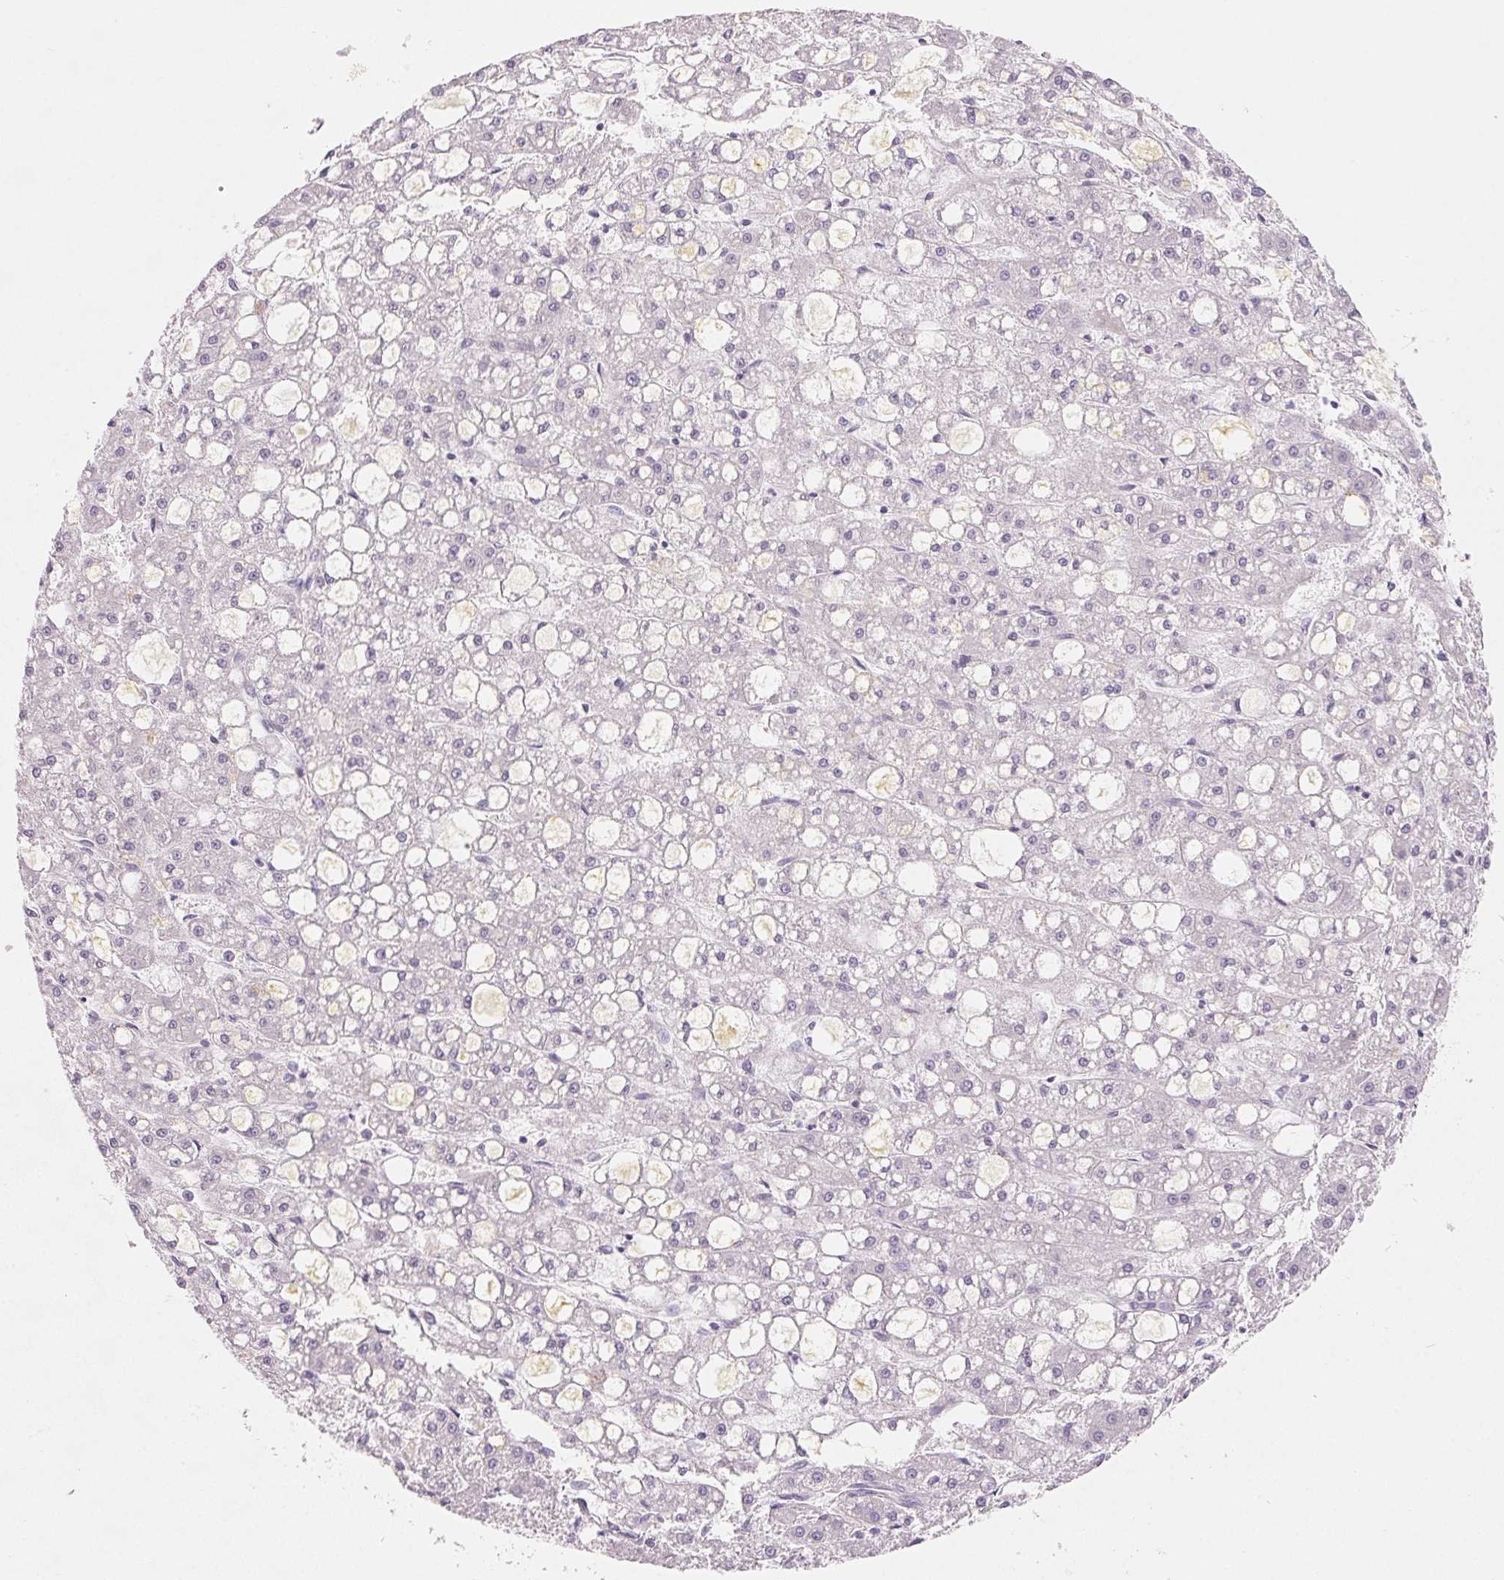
{"staining": {"intensity": "negative", "quantity": "none", "location": "none"}, "tissue": "liver cancer", "cell_type": "Tumor cells", "image_type": "cancer", "snomed": [{"axis": "morphology", "description": "Carcinoma, Hepatocellular, NOS"}, {"axis": "topography", "description": "Liver"}], "caption": "A high-resolution photomicrograph shows IHC staining of liver cancer, which shows no significant expression in tumor cells.", "gene": "SPACA5B", "patient": {"sex": "male", "age": 67}}